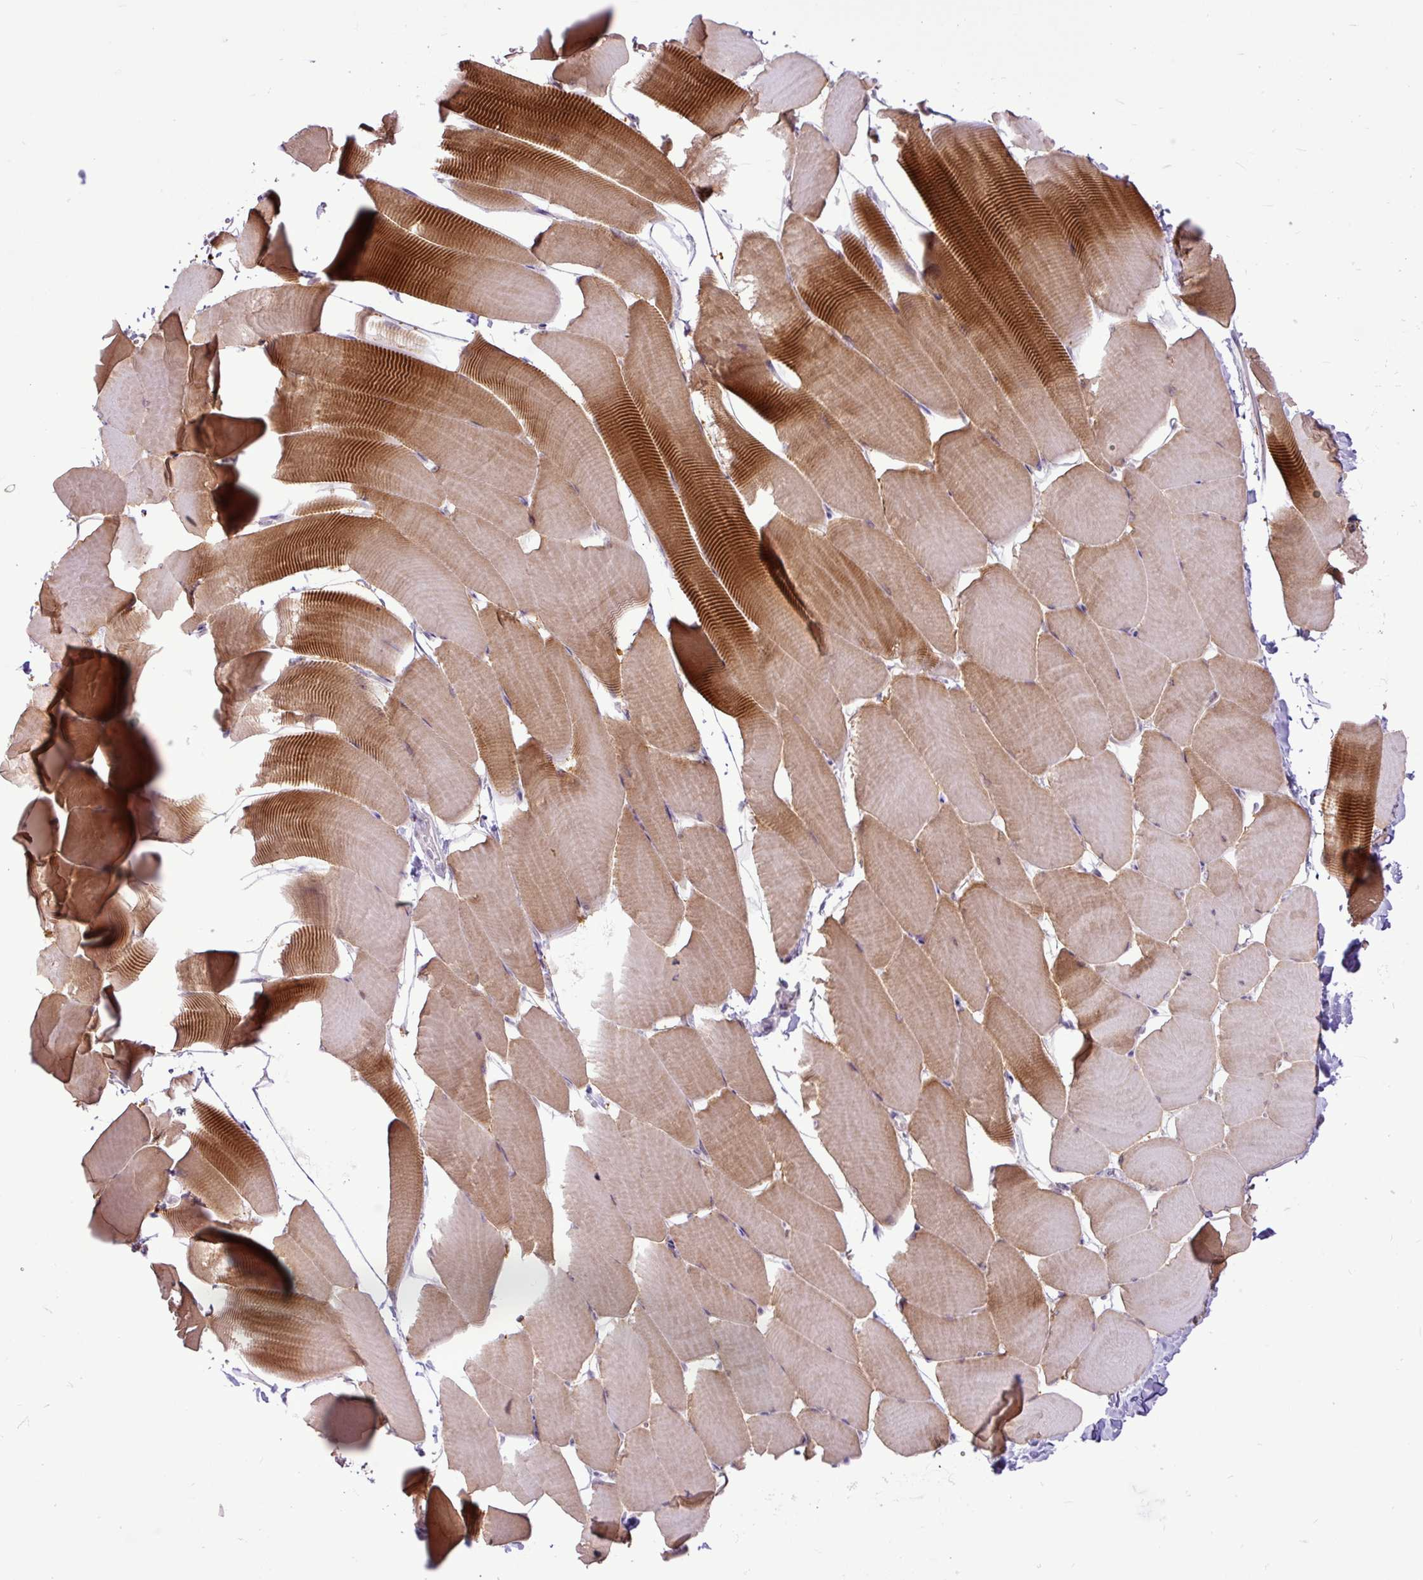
{"staining": {"intensity": "moderate", "quantity": "25%-75%", "location": "cytoplasmic/membranous"}, "tissue": "skeletal muscle", "cell_type": "Myocytes", "image_type": "normal", "snomed": [{"axis": "morphology", "description": "Normal tissue, NOS"}, {"axis": "topography", "description": "Skeletal muscle"}], "caption": "Normal skeletal muscle displays moderate cytoplasmic/membranous positivity in about 25%-75% of myocytes.", "gene": "ELOA2", "patient": {"sex": "male", "age": 25}}